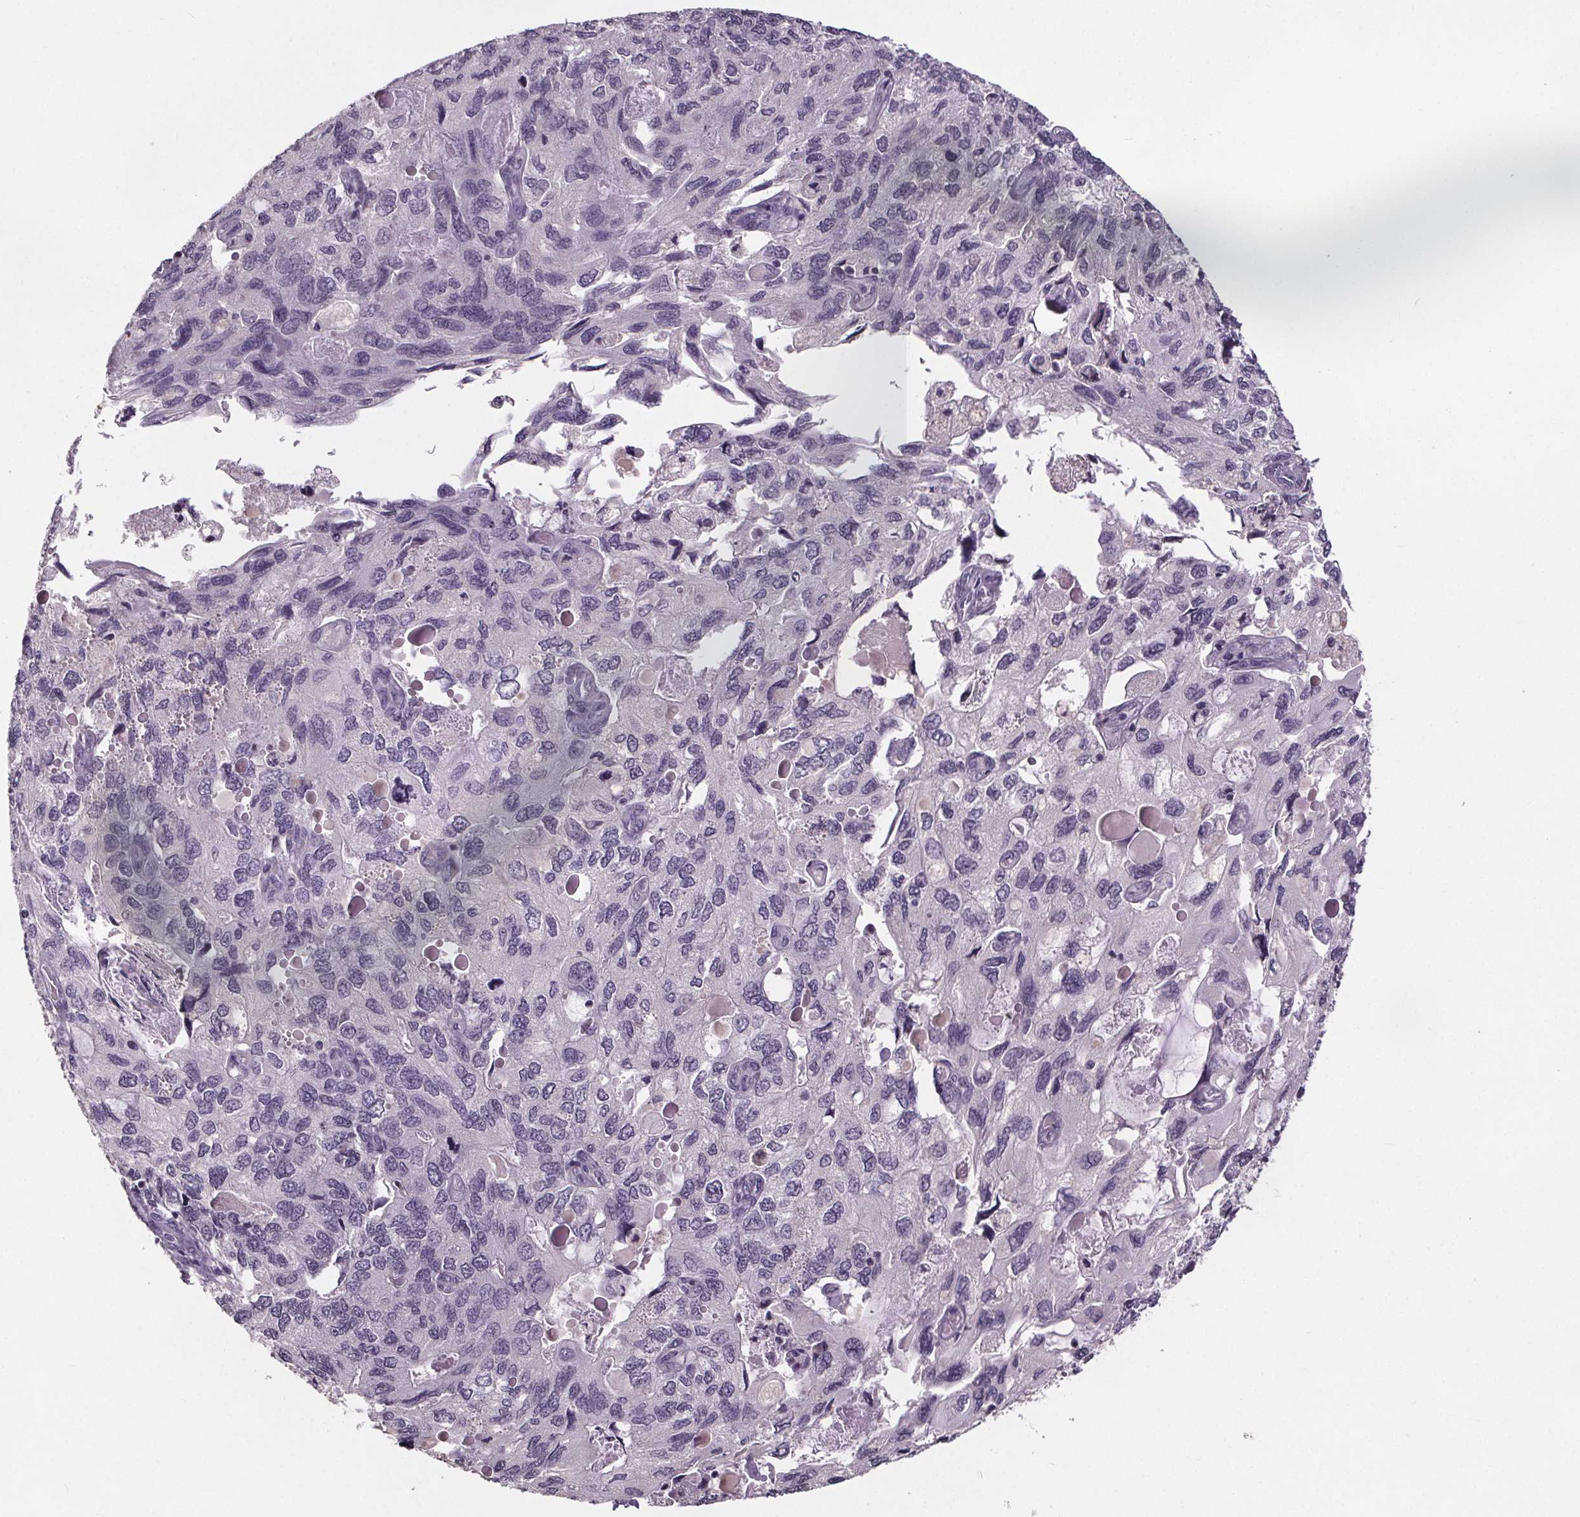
{"staining": {"intensity": "negative", "quantity": "none", "location": "none"}, "tissue": "endometrial cancer", "cell_type": "Tumor cells", "image_type": "cancer", "snomed": [{"axis": "morphology", "description": "Carcinoma, NOS"}, {"axis": "topography", "description": "Uterus"}], "caption": "DAB (3,3'-diaminobenzidine) immunohistochemical staining of human endometrial cancer (carcinoma) demonstrates no significant positivity in tumor cells.", "gene": "NKX6-1", "patient": {"sex": "female", "age": 76}}